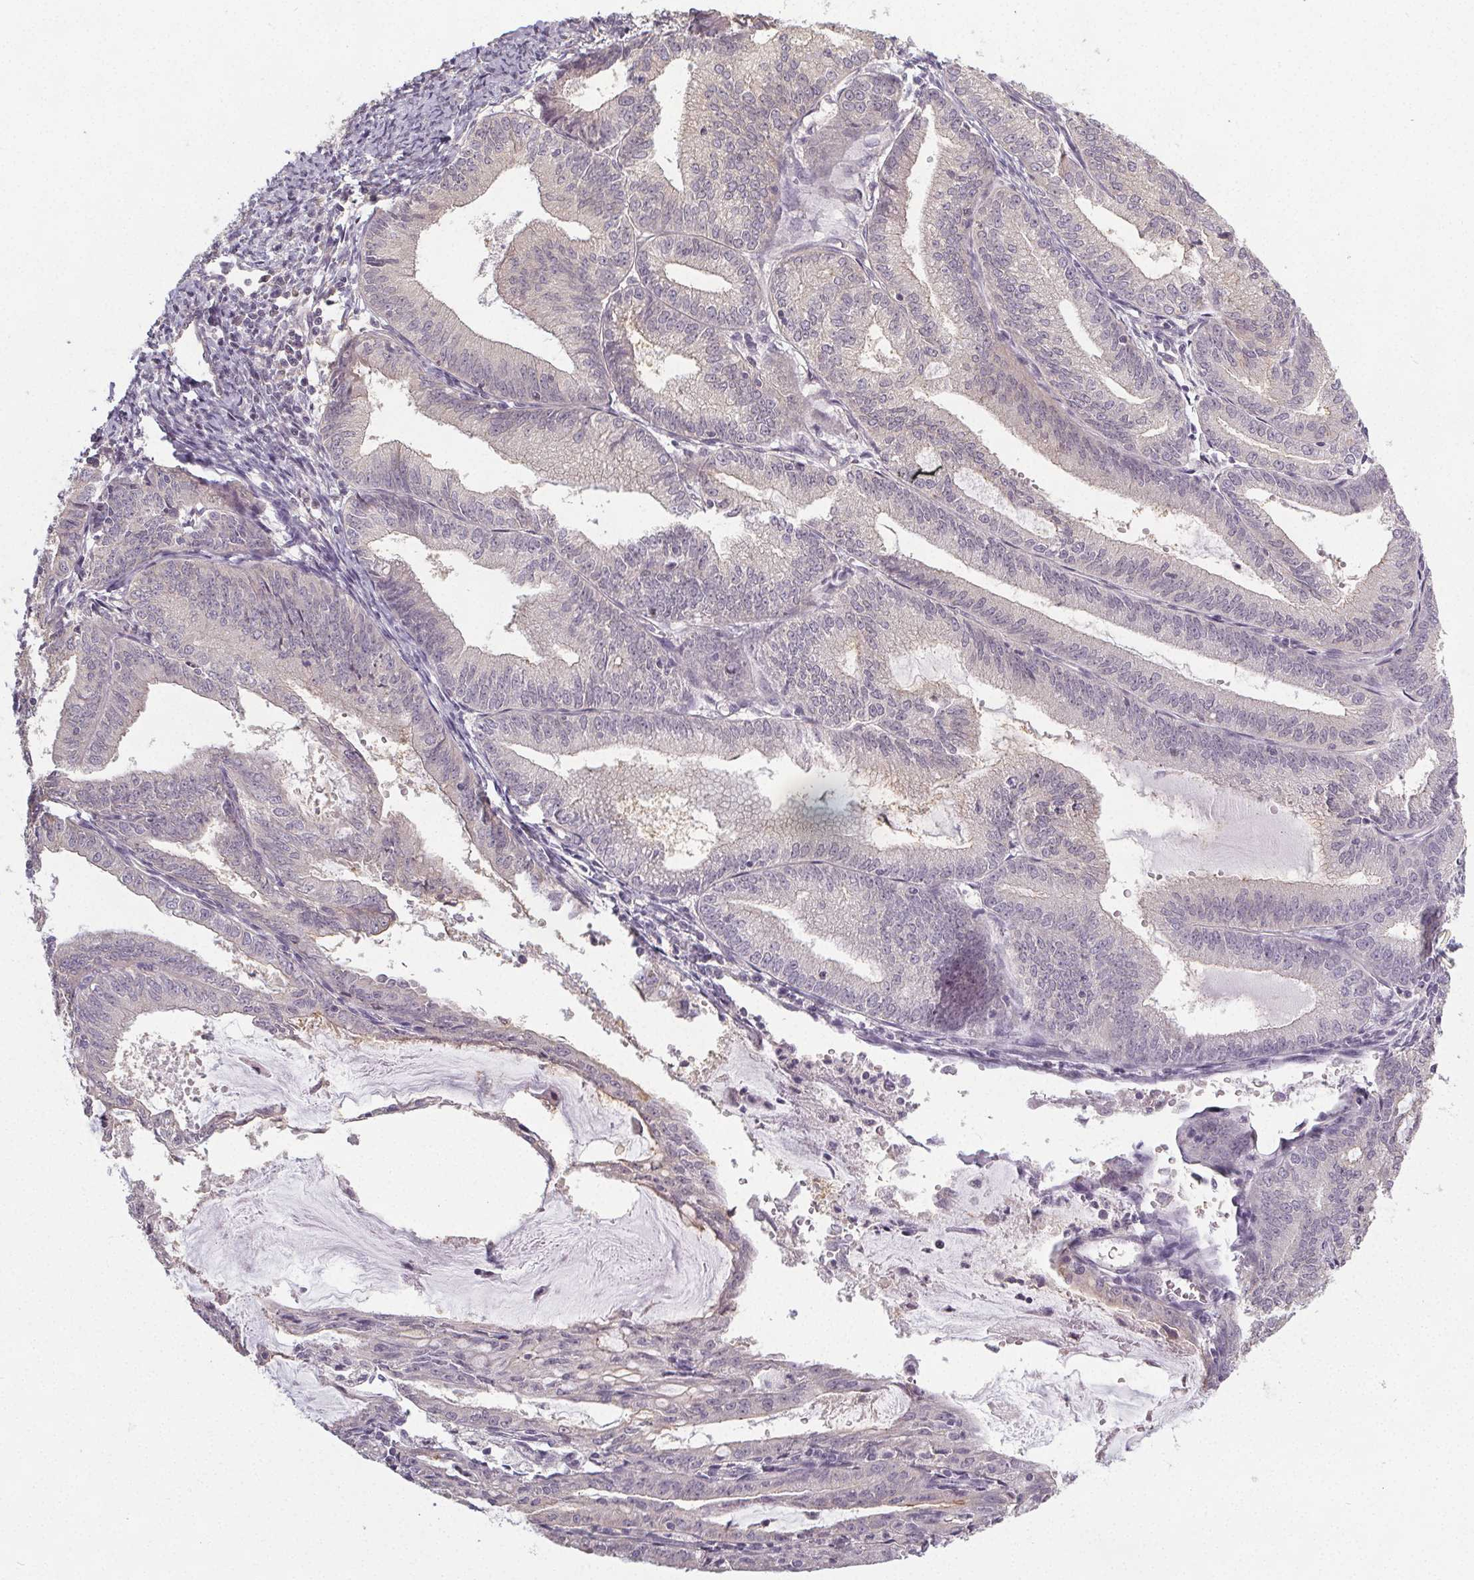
{"staining": {"intensity": "weak", "quantity": "<25%", "location": "cytoplasmic/membranous"}, "tissue": "endometrial cancer", "cell_type": "Tumor cells", "image_type": "cancer", "snomed": [{"axis": "morphology", "description": "Adenocarcinoma, NOS"}, {"axis": "topography", "description": "Endometrium"}], "caption": "DAB immunohistochemical staining of endometrial cancer (adenocarcinoma) reveals no significant staining in tumor cells.", "gene": "SLC26A2", "patient": {"sex": "female", "age": 70}}